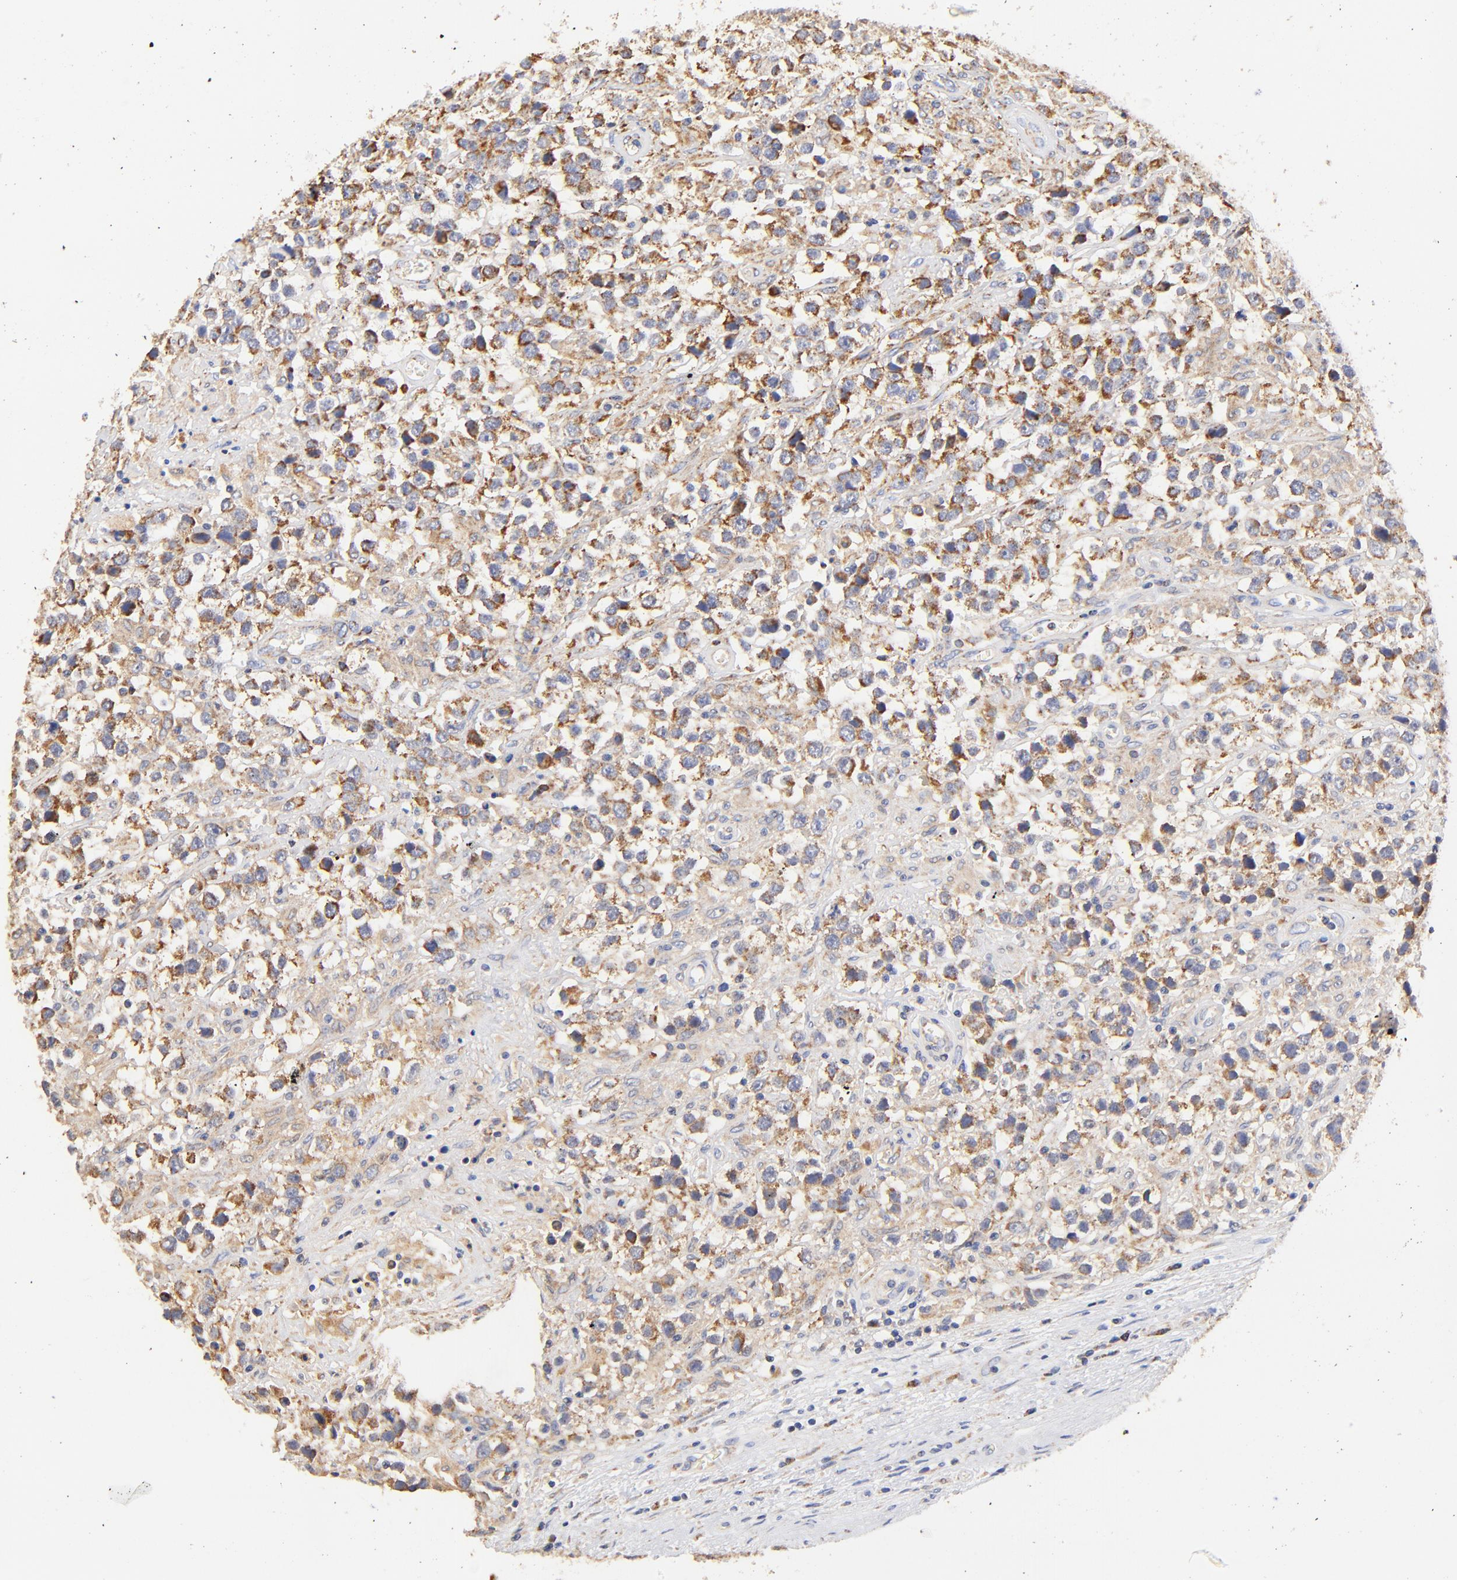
{"staining": {"intensity": "moderate", "quantity": ">75%", "location": "cytoplasmic/membranous"}, "tissue": "testis cancer", "cell_type": "Tumor cells", "image_type": "cancer", "snomed": [{"axis": "morphology", "description": "Seminoma, NOS"}, {"axis": "topography", "description": "Testis"}], "caption": "There is medium levels of moderate cytoplasmic/membranous expression in tumor cells of seminoma (testis), as demonstrated by immunohistochemical staining (brown color).", "gene": "ATP5F1D", "patient": {"sex": "male", "age": 43}}